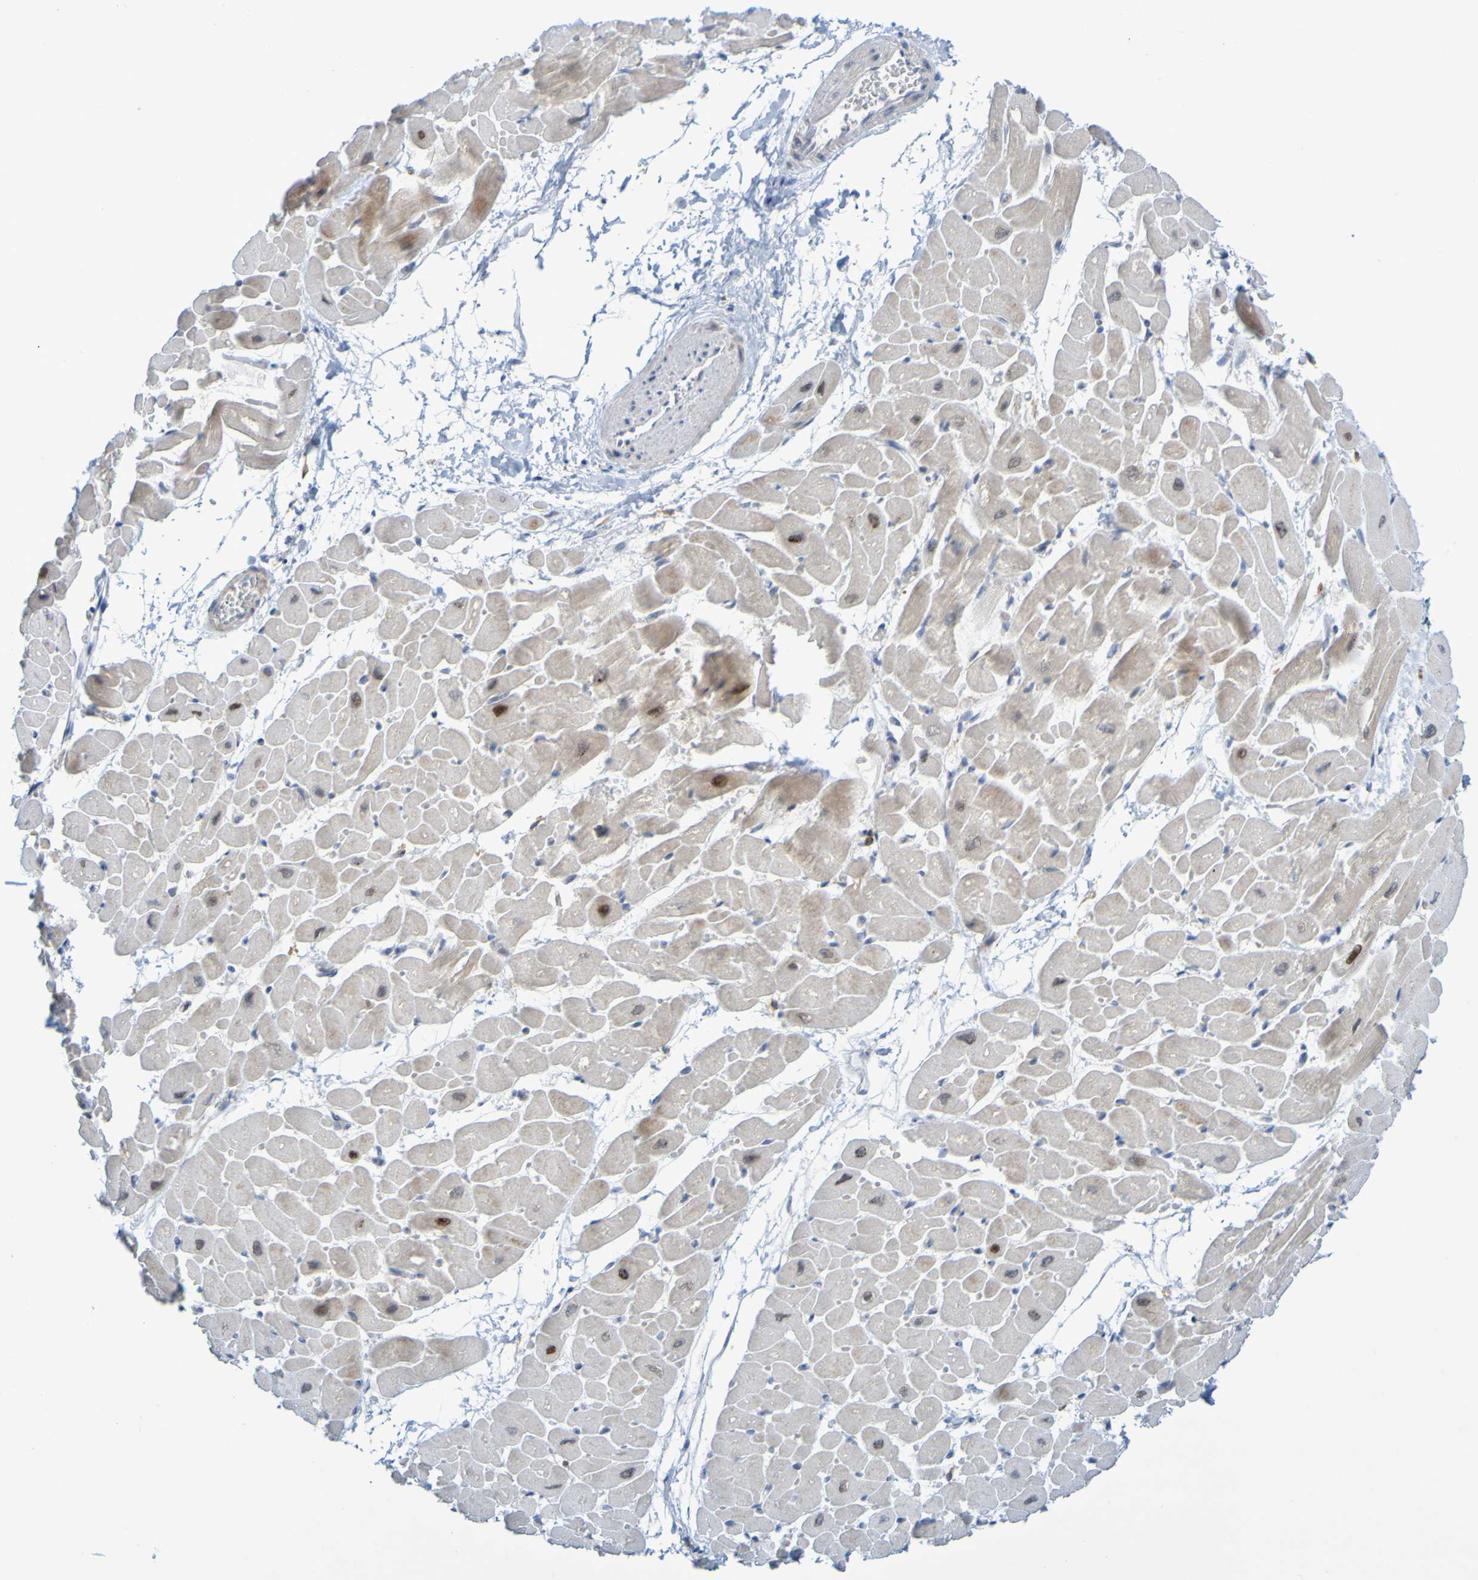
{"staining": {"intensity": "weak", "quantity": "<25%", "location": "cytoplasmic/membranous"}, "tissue": "heart muscle", "cell_type": "Cardiomyocytes", "image_type": "normal", "snomed": [{"axis": "morphology", "description": "Normal tissue, NOS"}, {"axis": "topography", "description": "Heart"}], "caption": "High magnification brightfield microscopy of normal heart muscle stained with DAB (brown) and counterstained with hematoxylin (blue): cardiomyocytes show no significant positivity.", "gene": "LILRB5", "patient": {"sex": "male", "age": 45}}